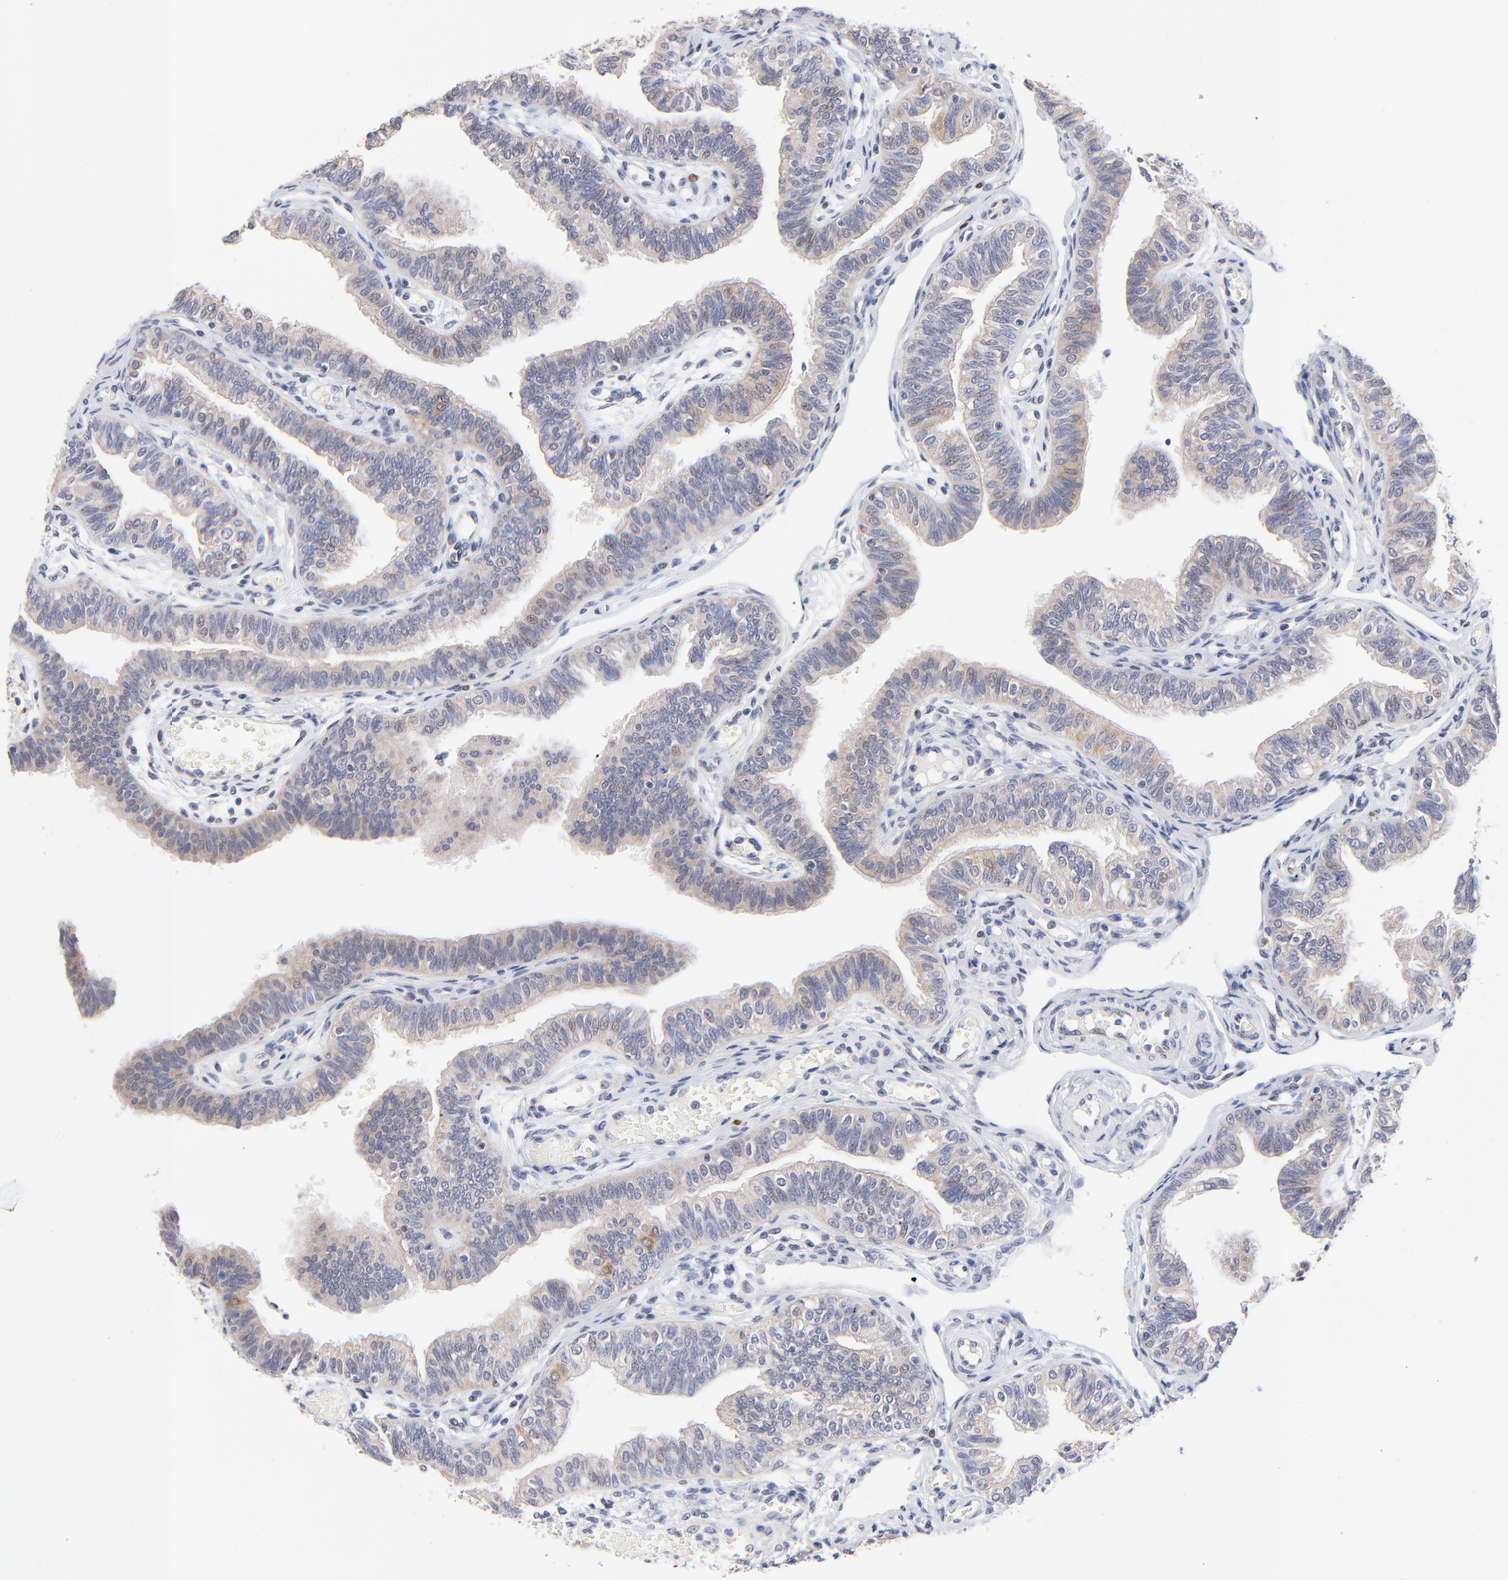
{"staining": {"intensity": "moderate", "quantity": ">75%", "location": "cytoplasmic/membranous"}, "tissue": "fallopian tube", "cell_type": "Glandular cells", "image_type": "normal", "snomed": [{"axis": "morphology", "description": "Normal tissue, NOS"}, {"axis": "morphology", "description": "Dermoid, NOS"}, {"axis": "topography", "description": "Fallopian tube"}], "caption": "A brown stain labels moderate cytoplasmic/membranous expression of a protein in glandular cells of benign human fallopian tube. Immunohistochemistry (ihc) stains the protein in brown and the nuclei are stained blue.", "gene": "FBXL12", "patient": {"sex": "female", "age": 33}}